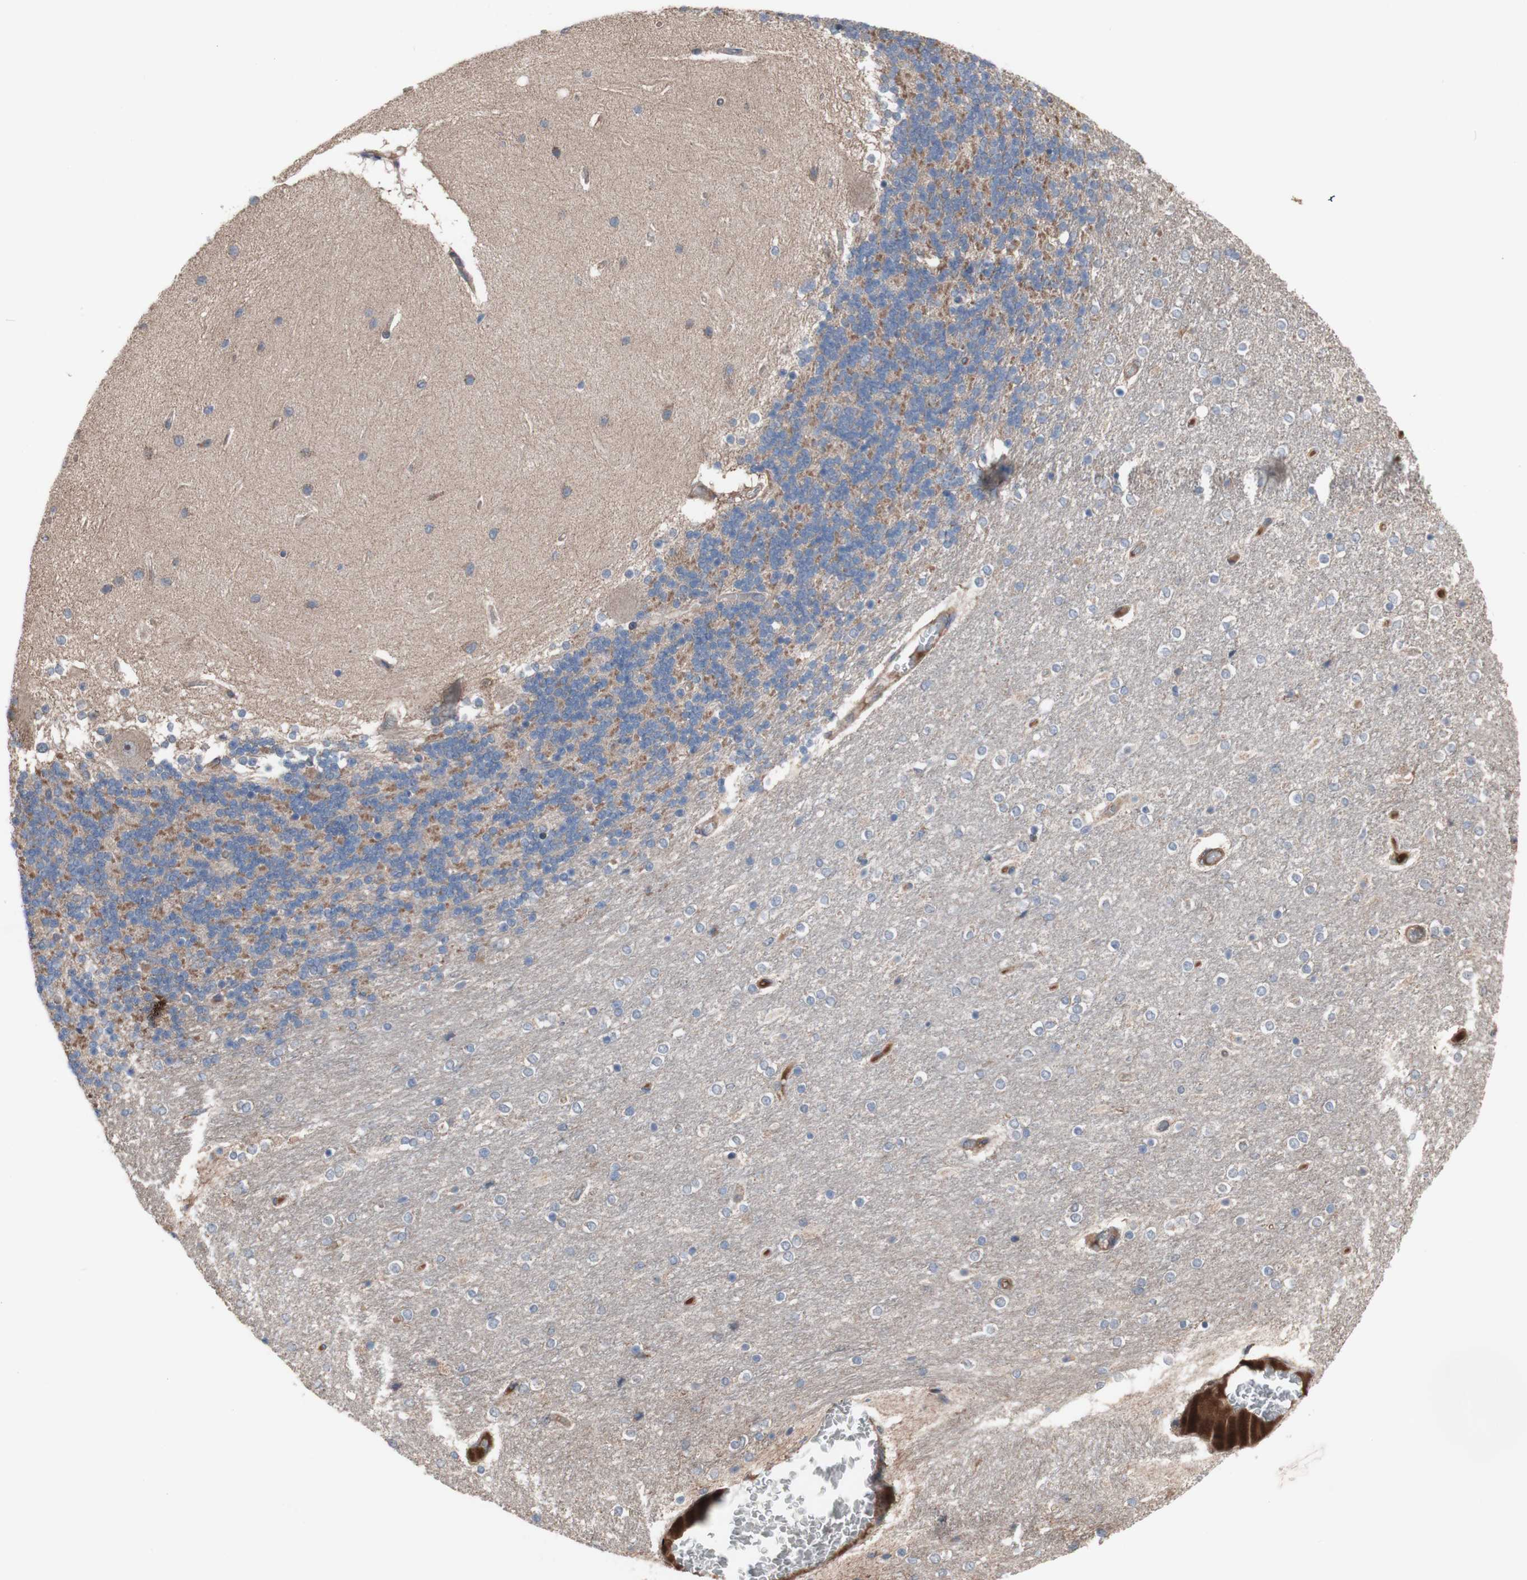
{"staining": {"intensity": "moderate", "quantity": ">75%", "location": "cytoplasmic/membranous"}, "tissue": "cerebellum", "cell_type": "Cells in granular layer", "image_type": "normal", "snomed": [{"axis": "morphology", "description": "Normal tissue, NOS"}, {"axis": "topography", "description": "Cerebellum"}], "caption": "High-power microscopy captured an immunohistochemistry micrograph of benign cerebellum, revealing moderate cytoplasmic/membranous expression in about >75% of cells in granular layer. (IHC, brightfield microscopy, high magnification).", "gene": "COPB1", "patient": {"sex": "female", "age": 54}}